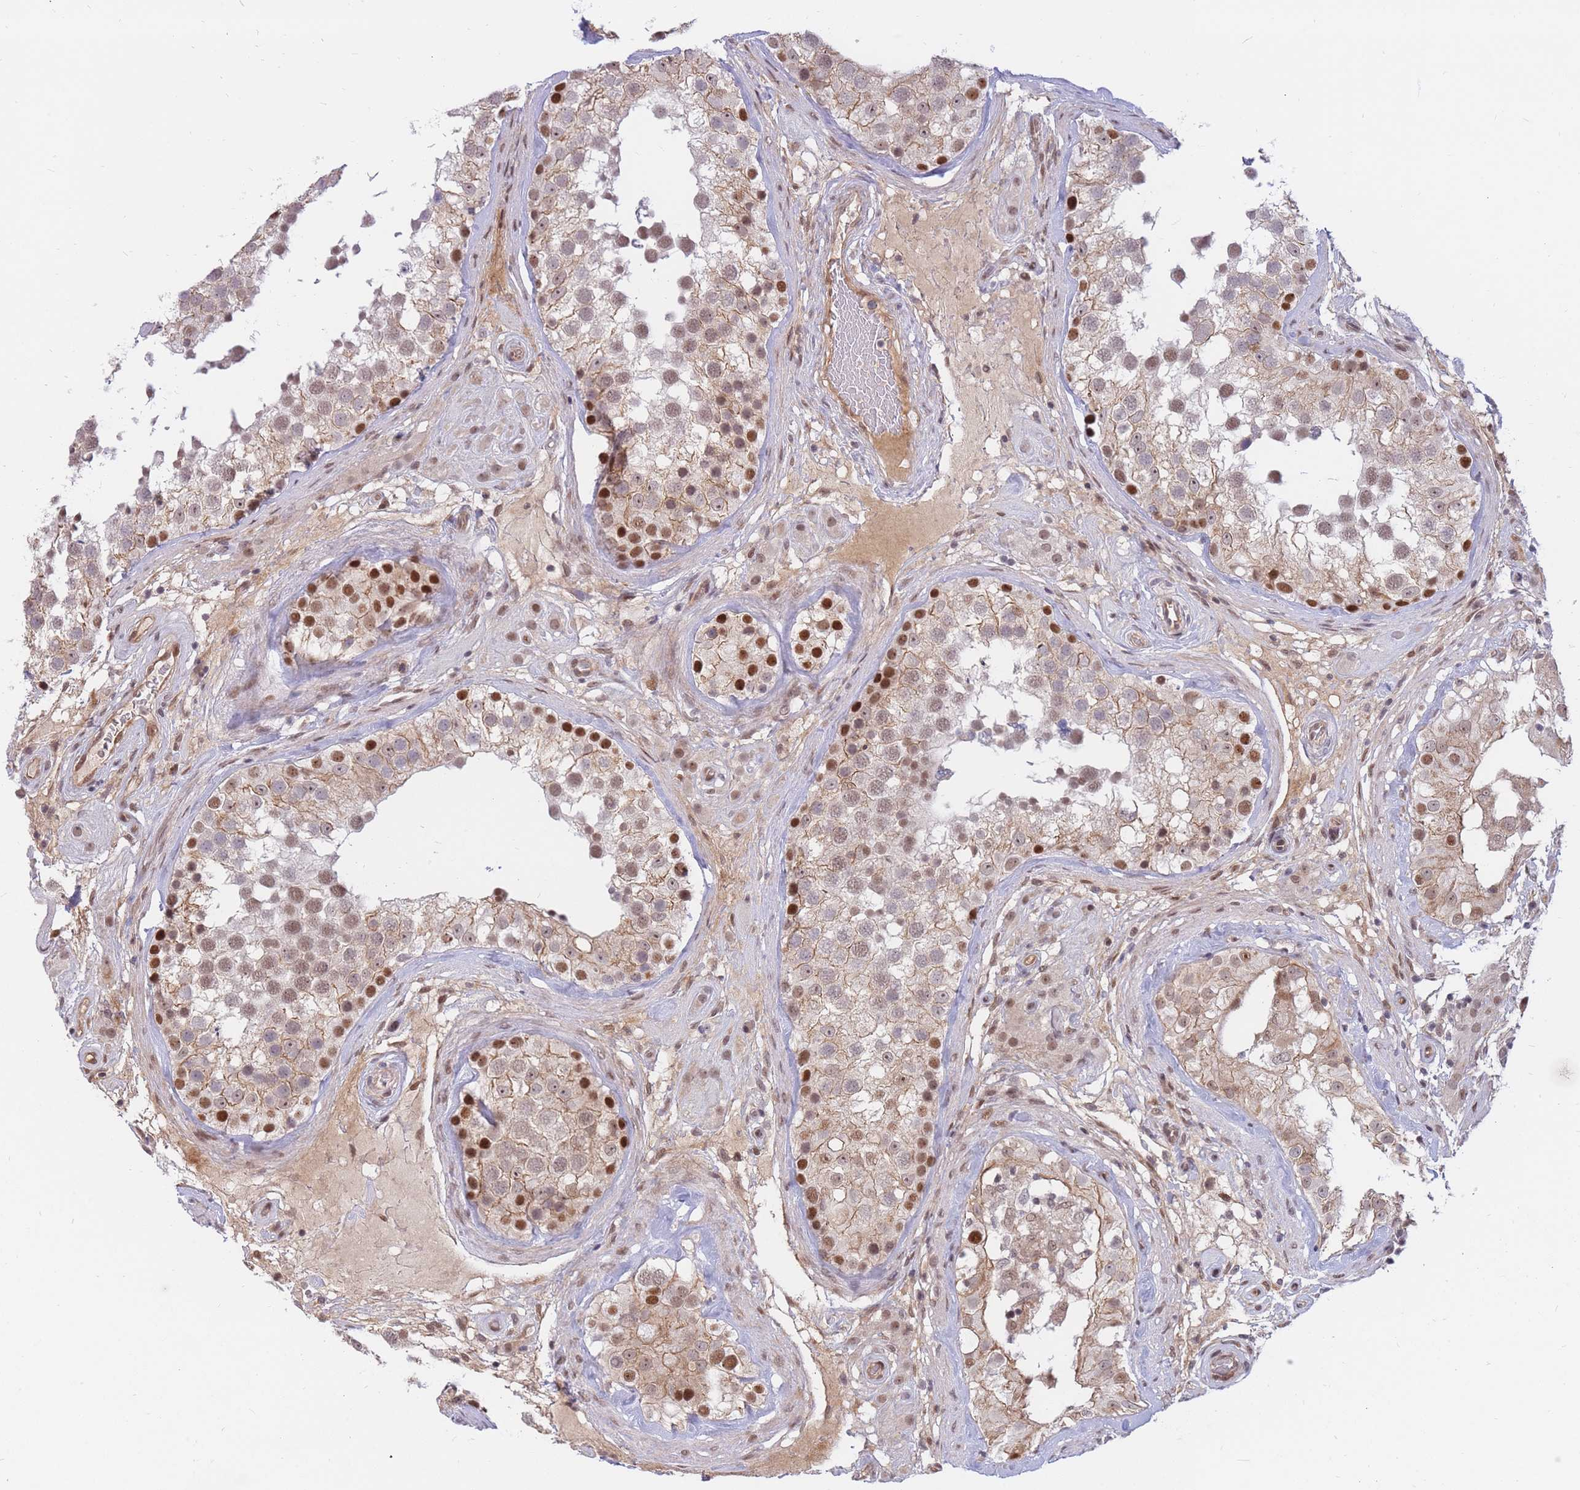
{"staining": {"intensity": "strong", "quantity": "25%-75%", "location": "nuclear"}, "tissue": "testis", "cell_type": "Cells in seminiferous ducts", "image_type": "normal", "snomed": [{"axis": "morphology", "description": "Normal tissue, NOS"}, {"axis": "topography", "description": "Testis"}], "caption": "A histopathology image showing strong nuclear positivity in approximately 25%-75% of cells in seminiferous ducts in unremarkable testis, as visualized by brown immunohistochemical staining.", "gene": "ERICH6B", "patient": {"sex": "male", "age": 46}}